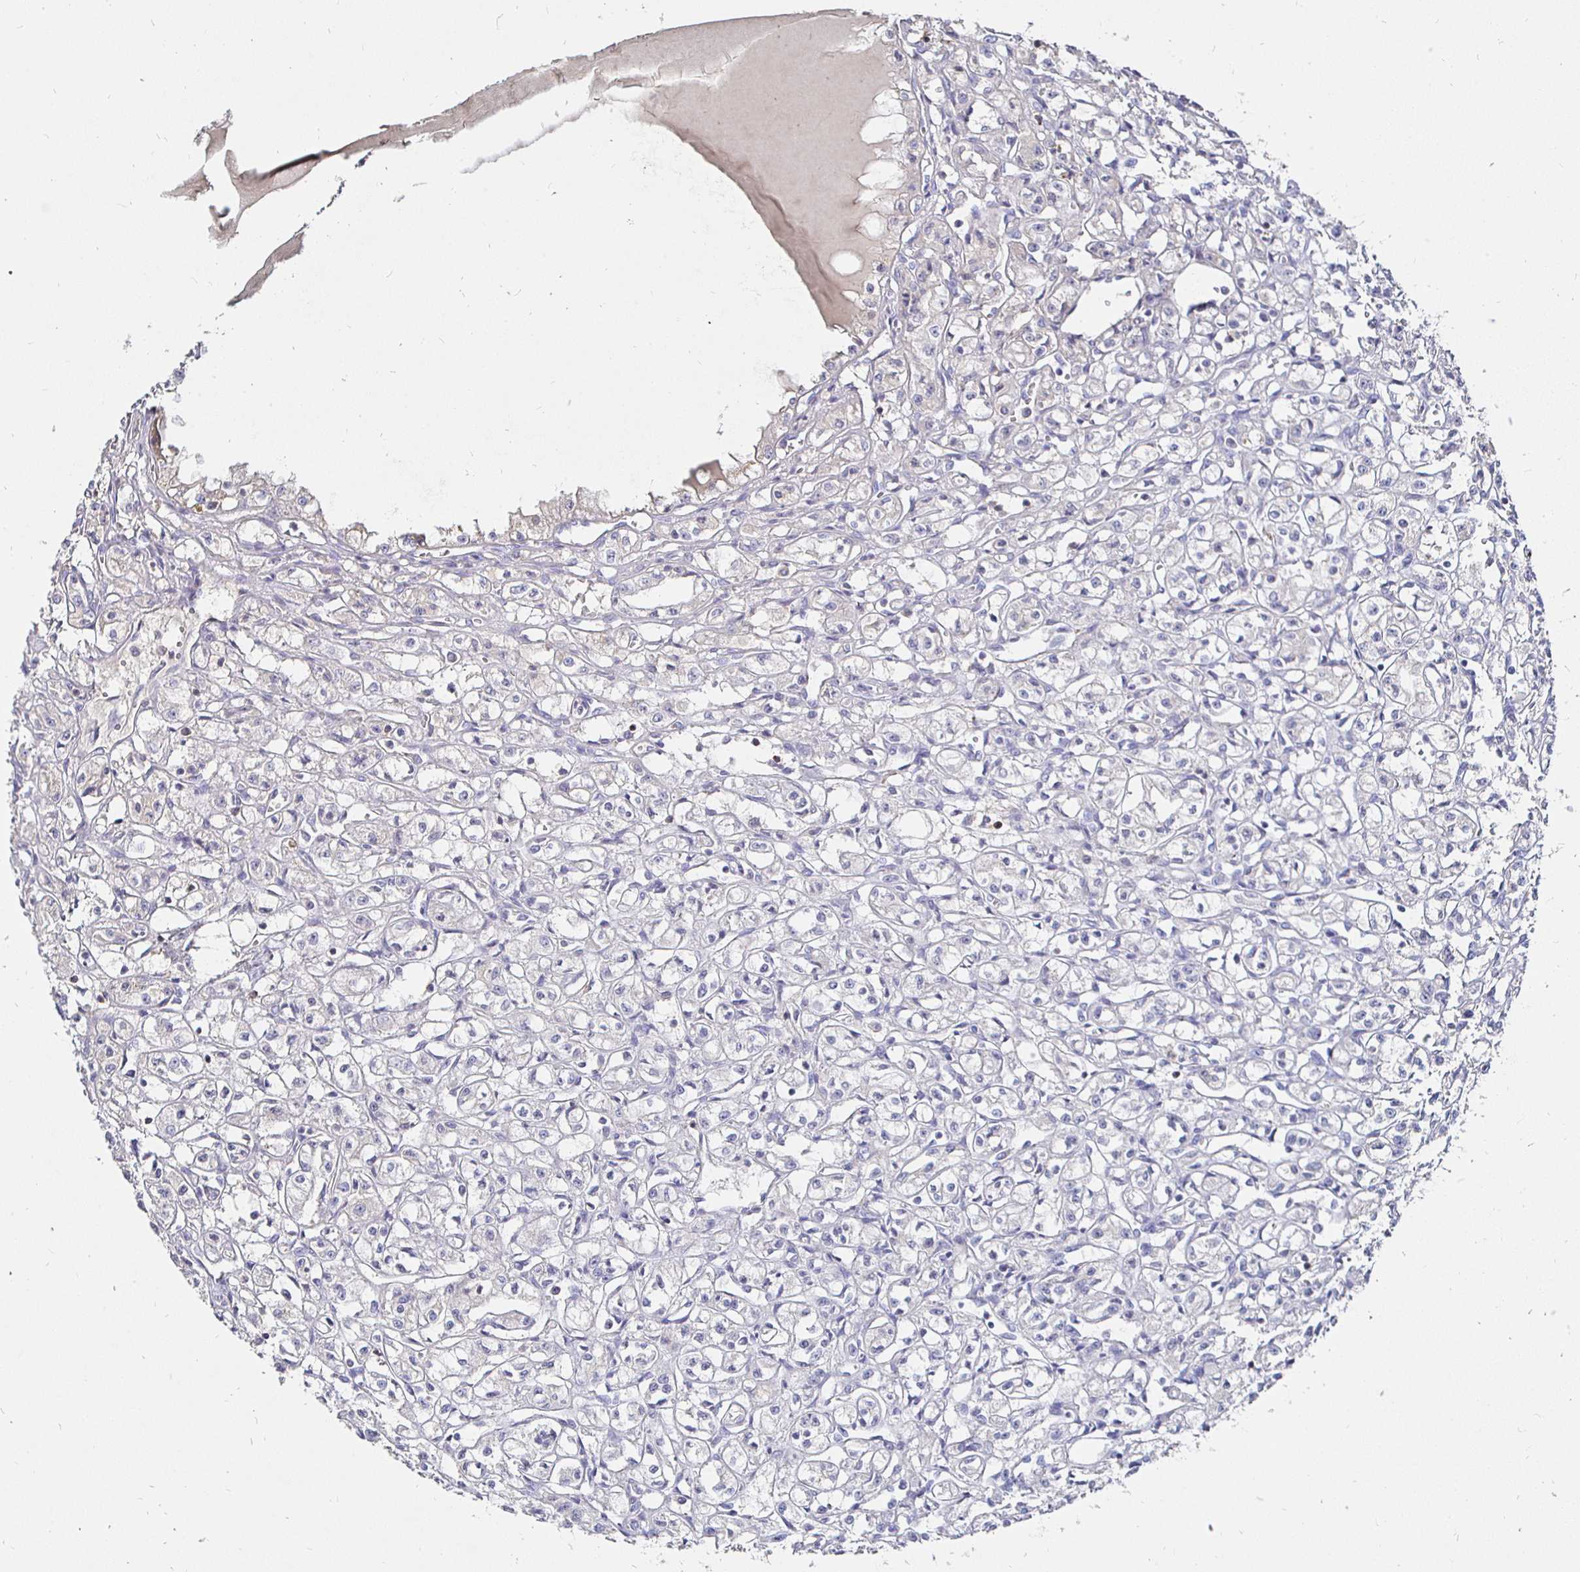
{"staining": {"intensity": "negative", "quantity": "none", "location": "none"}, "tissue": "renal cancer", "cell_type": "Tumor cells", "image_type": "cancer", "snomed": [{"axis": "morphology", "description": "Adenocarcinoma, NOS"}, {"axis": "topography", "description": "Kidney"}], "caption": "The photomicrograph demonstrates no staining of tumor cells in adenocarcinoma (renal).", "gene": "CXCR3", "patient": {"sex": "male", "age": 56}}